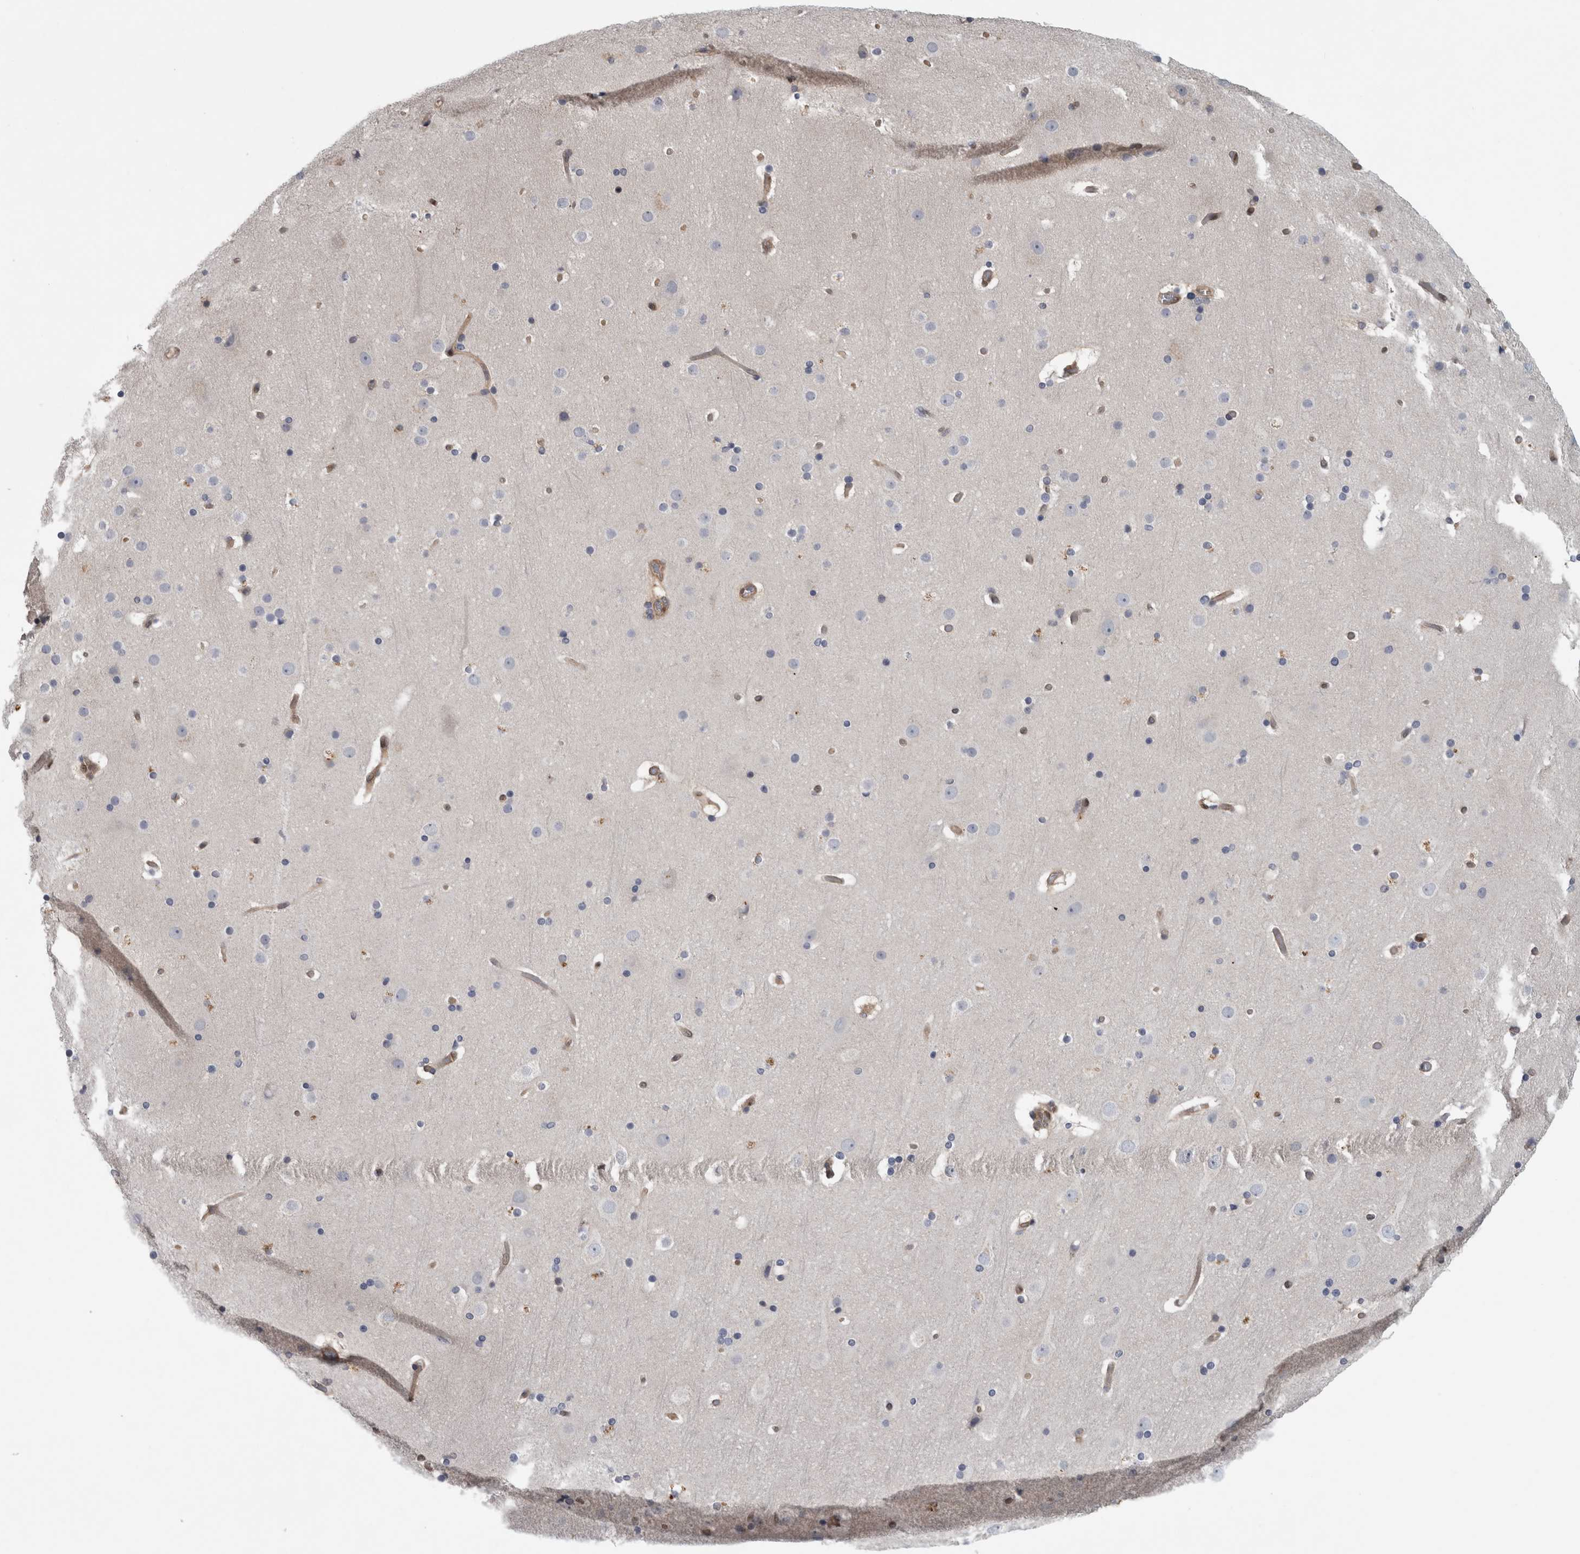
{"staining": {"intensity": "moderate", "quantity": ">75%", "location": "cytoplasmic/membranous,nuclear"}, "tissue": "cerebral cortex", "cell_type": "Endothelial cells", "image_type": "normal", "snomed": [{"axis": "morphology", "description": "Normal tissue, NOS"}, {"axis": "topography", "description": "Cerebral cortex"}], "caption": "Immunohistochemical staining of normal cerebral cortex reveals >75% levels of moderate cytoplasmic/membranous,nuclear protein positivity in approximately >75% of endothelial cells. The staining was performed using DAB (3,3'-diaminobenzidine) to visualize the protein expression in brown, while the nuclei were stained in blue with hematoxylin (Magnification: 20x).", "gene": "NAPRT", "patient": {"sex": "male", "age": 57}}